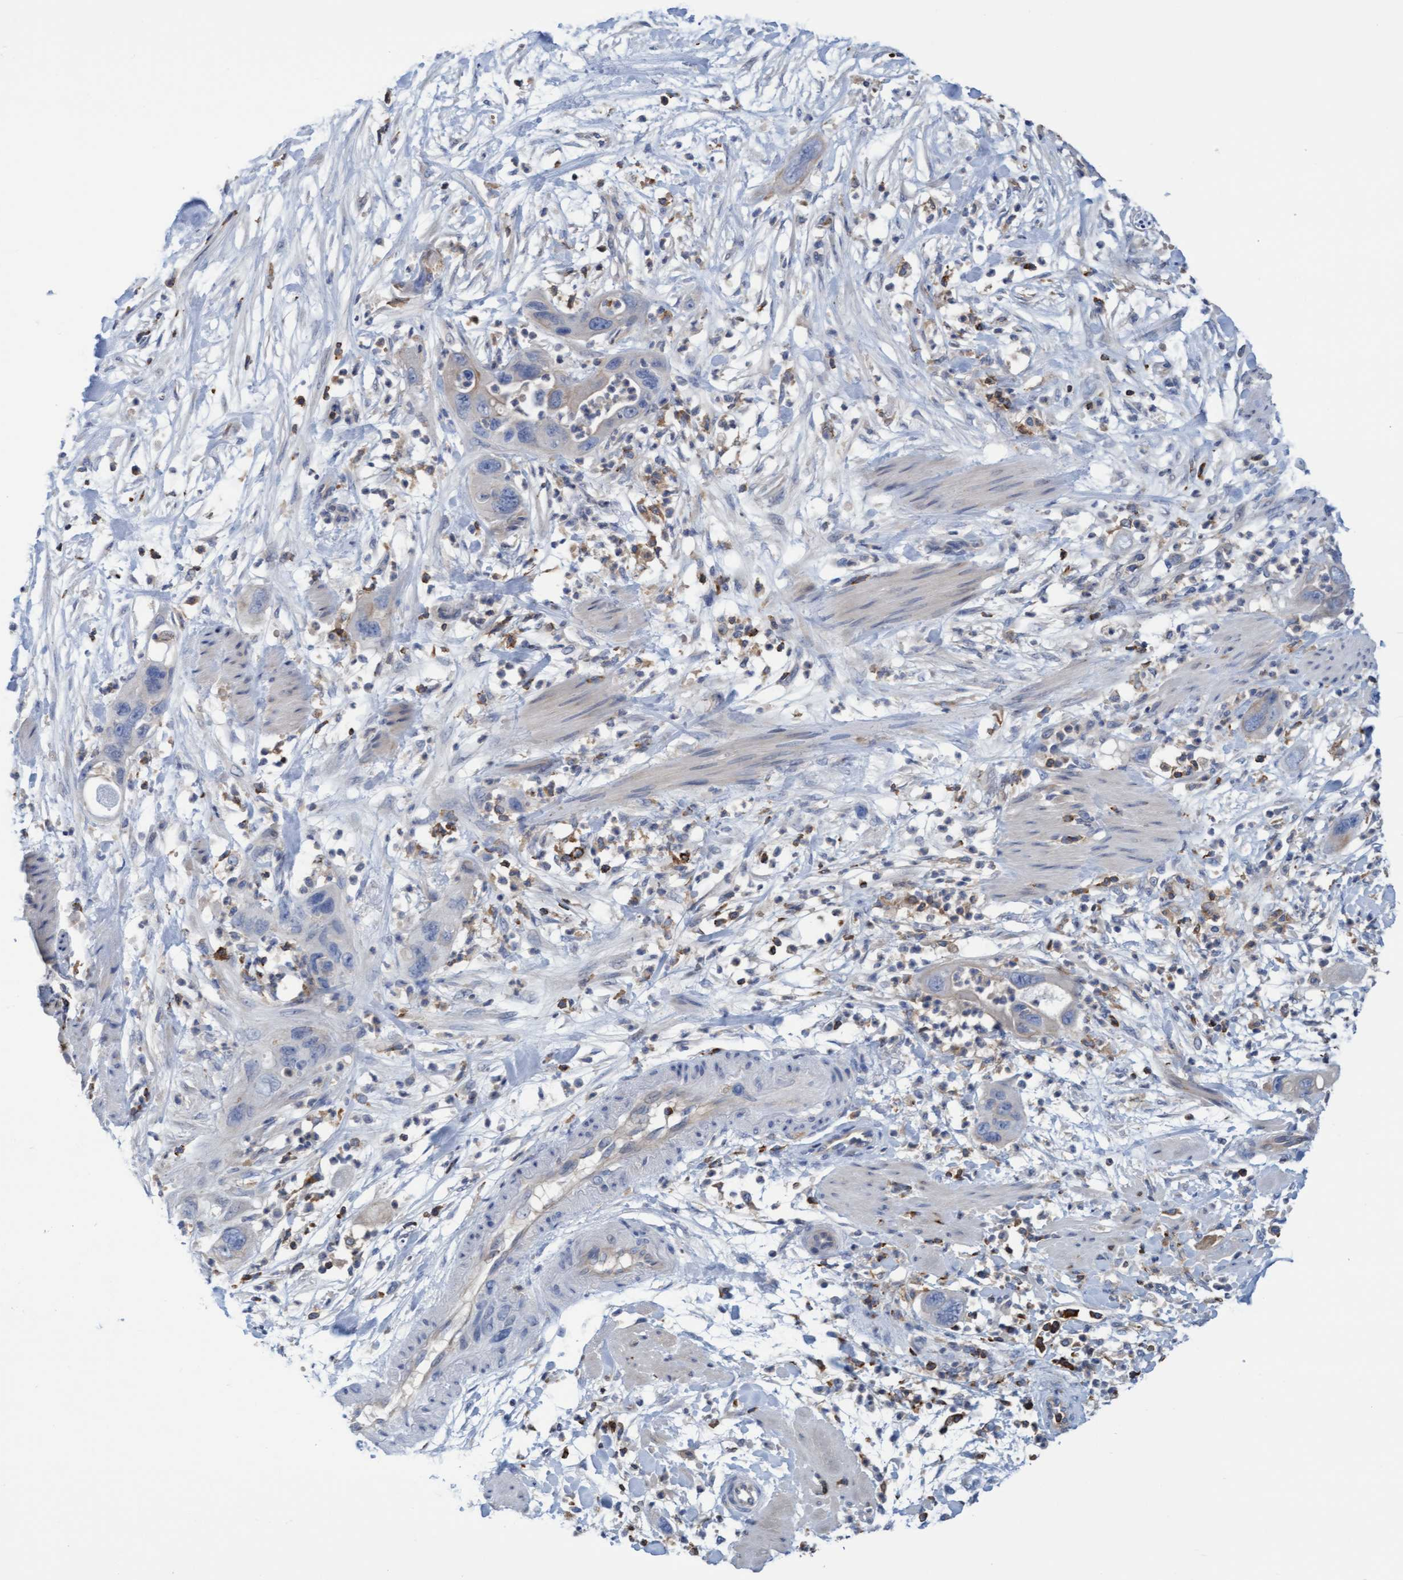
{"staining": {"intensity": "weak", "quantity": "25%-75%", "location": "cytoplasmic/membranous"}, "tissue": "pancreatic cancer", "cell_type": "Tumor cells", "image_type": "cancer", "snomed": [{"axis": "morphology", "description": "Adenocarcinoma, NOS"}, {"axis": "topography", "description": "Pancreas"}], "caption": "About 25%-75% of tumor cells in human pancreatic cancer demonstrate weak cytoplasmic/membranous protein staining as visualized by brown immunohistochemical staining.", "gene": "FNBP1", "patient": {"sex": "female", "age": 71}}